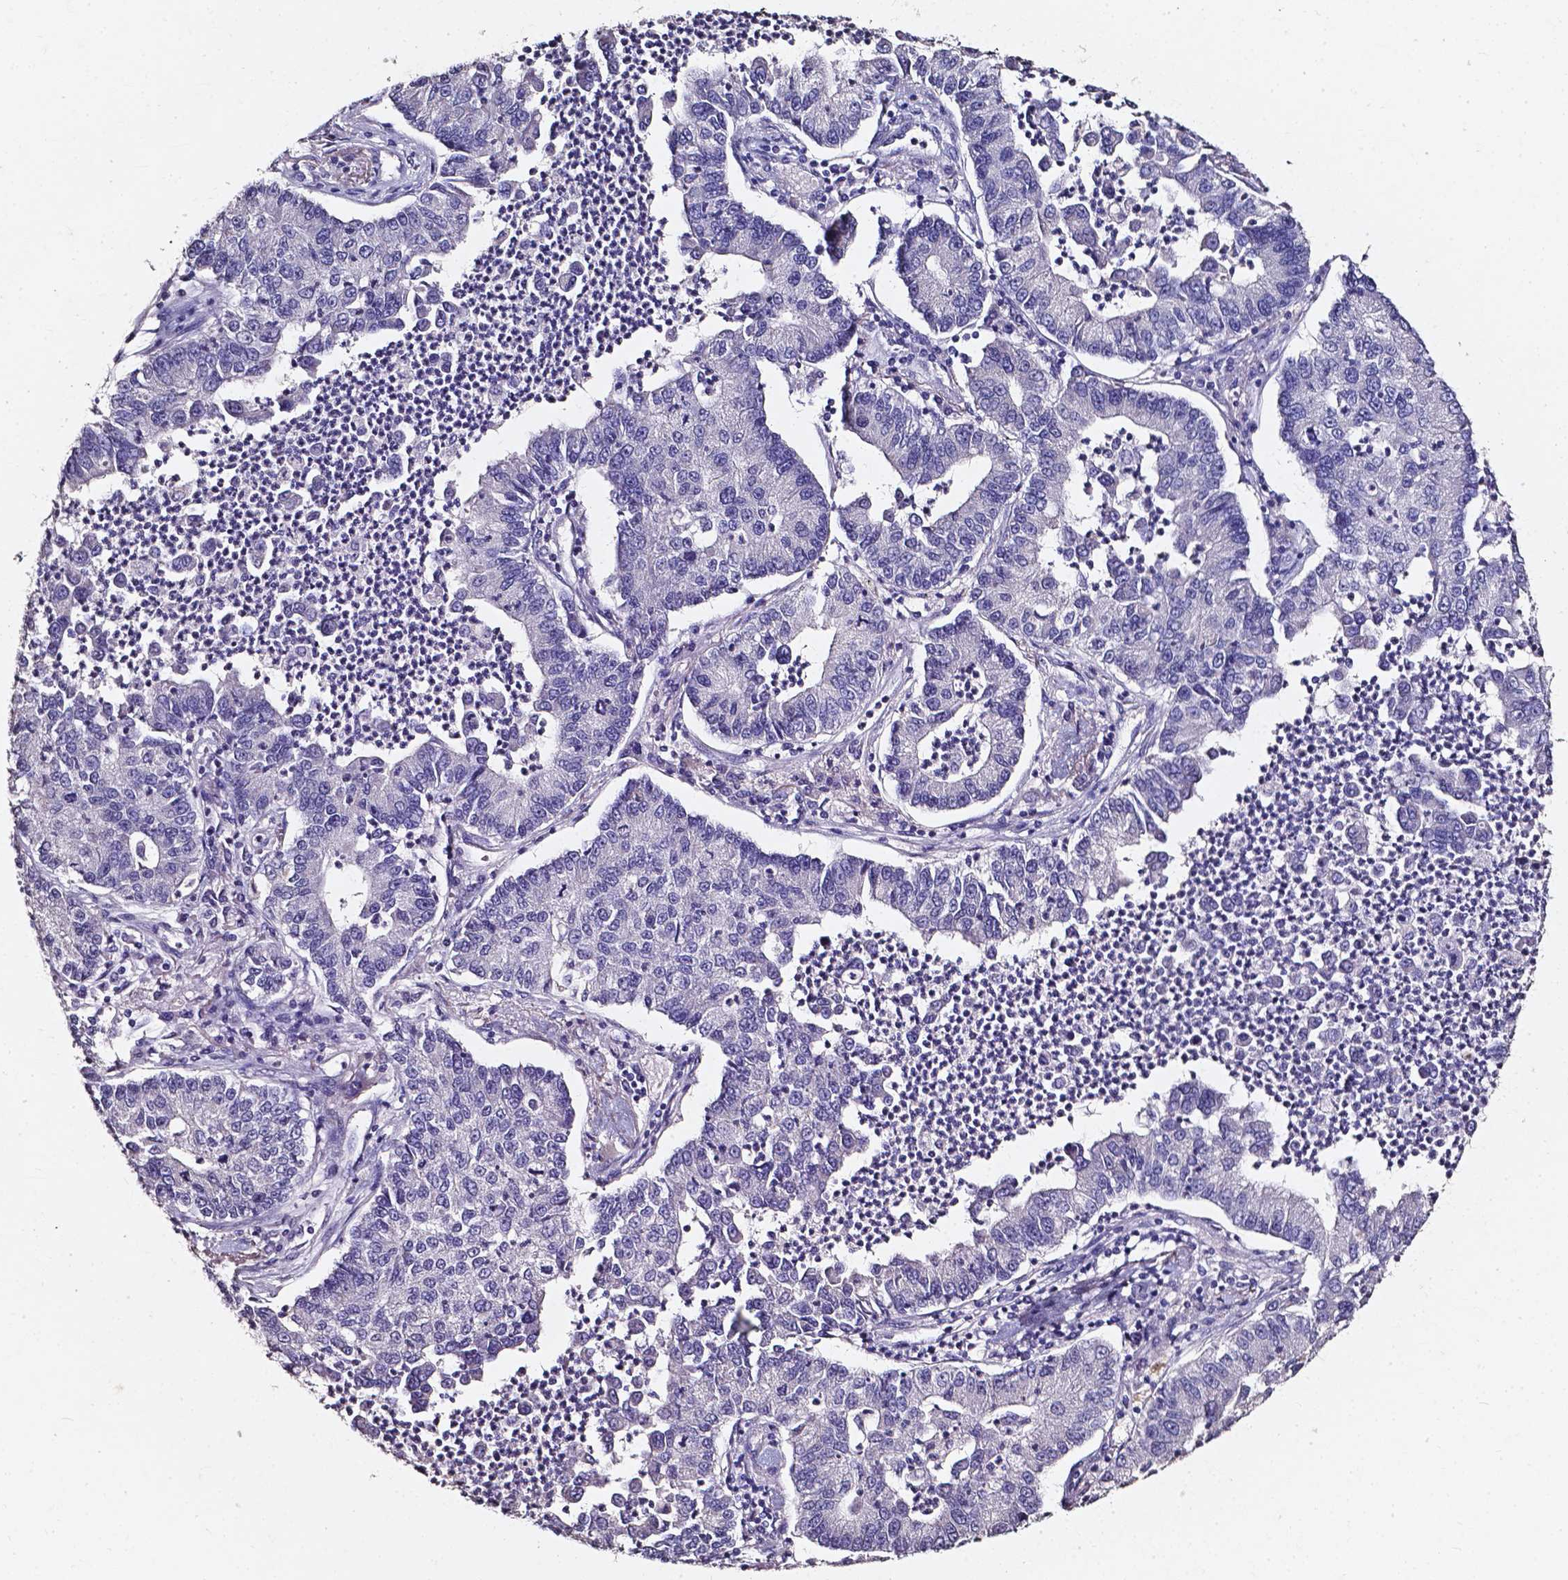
{"staining": {"intensity": "negative", "quantity": "none", "location": "none"}, "tissue": "lung cancer", "cell_type": "Tumor cells", "image_type": "cancer", "snomed": [{"axis": "morphology", "description": "Adenocarcinoma, NOS"}, {"axis": "topography", "description": "Lung"}], "caption": "Protein analysis of lung adenocarcinoma demonstrates no significant positivity in tumor cells.", "gene": "AKR1B10", "patient": {"sex": "female", "age": 57}}